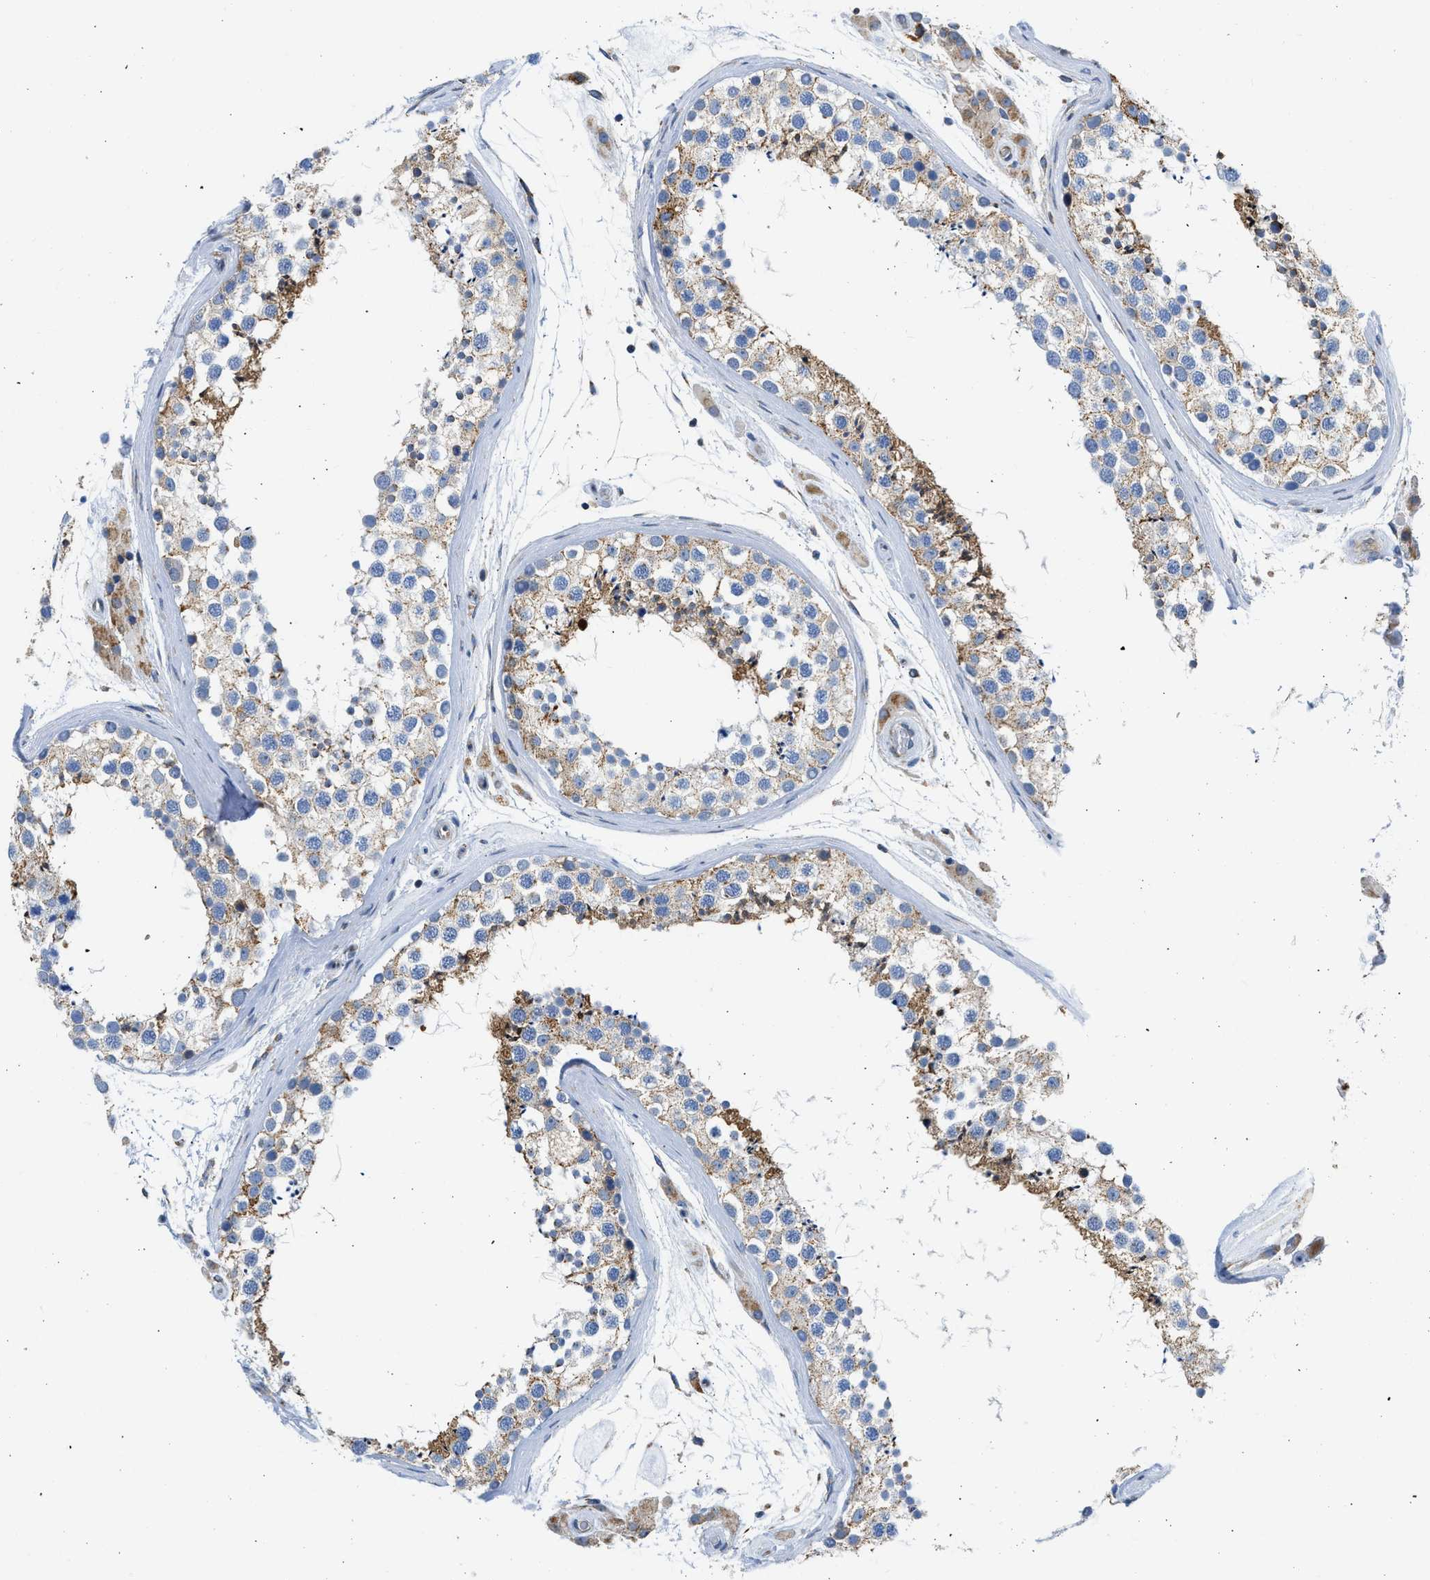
{"staining": {"intensity": "moderate", "quantity": "25%-75%", "location": "cytoplasmic/membranous"}, "tissue": "testis", "cell_type": "Cells in seminiferous ducts", "image_type": "normal", "snomed": [{"axis": "morphology", "description": "Normal tissue, NOS"}, {"axis": "topography", "description": "Testis"}], "caption": "Brown immunohistochemical staining in normal testis exhibits moderate cytoplasmic/membranous staining in approximately 25%-75% of cells in seminiferous ducts.", "gene": "CAMKK2", "patient": {"sex": "male", "age": 46}}